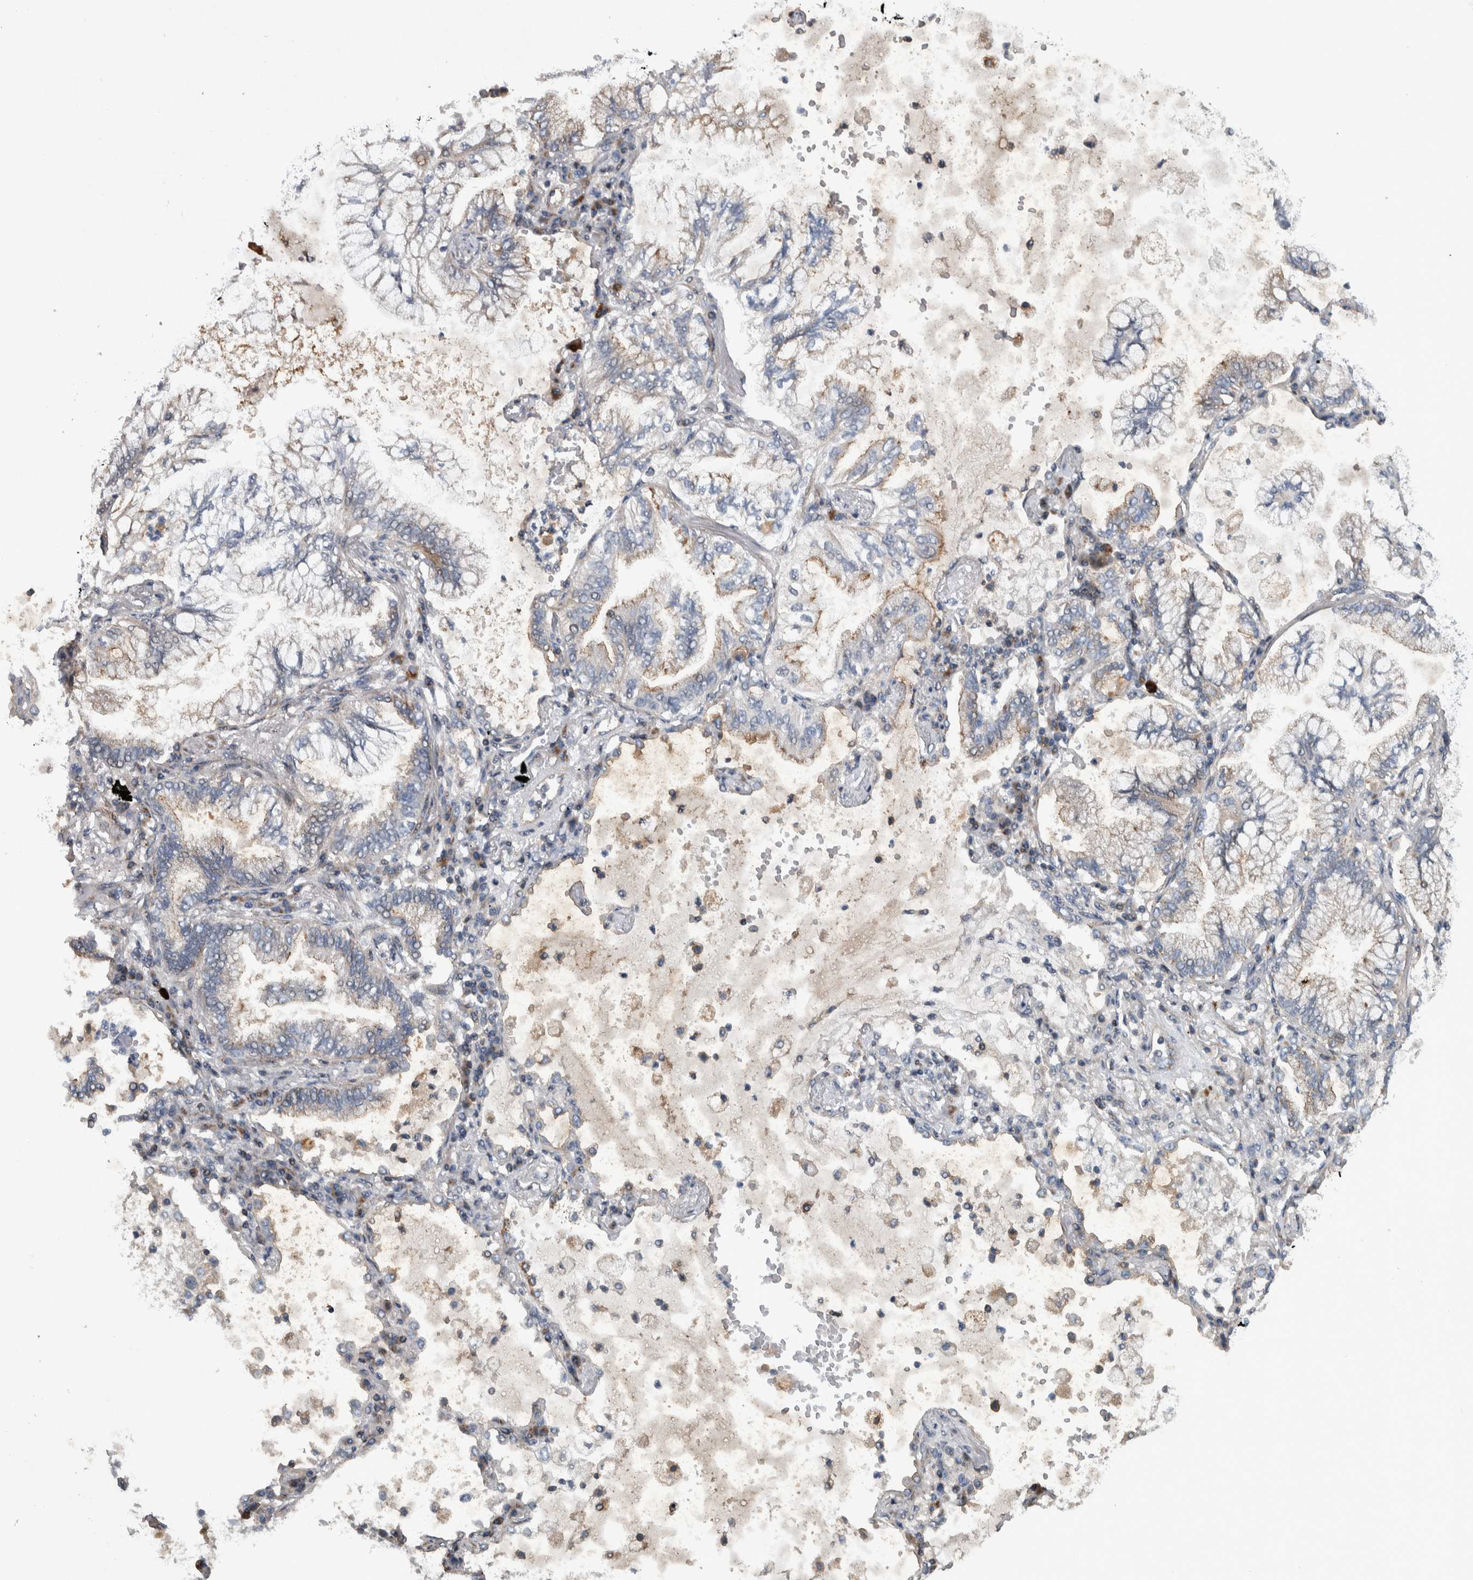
{"staining": {"intensity": "weak", "quantity": "25%-75%", "location": "cytoplasmic/membranous"}, "tissue": "lung cancer", "cell_type": "Tumor cells", "image_type": "cancer", "snomed": [{"axis": "morphology", "description": "Adenocarcinoma, NOS"}, {"axis": "topography", "description": "Lung"}], "caption": "Human adenocarcinoma (lung) stained for a protein (brown) exhibits weak cytoplasmic/membranous positive expression in approximately 25%-75% of tumor cells.", "gene": "BAIAP2L1", "patient": {"sex": "female", "age": 70}}